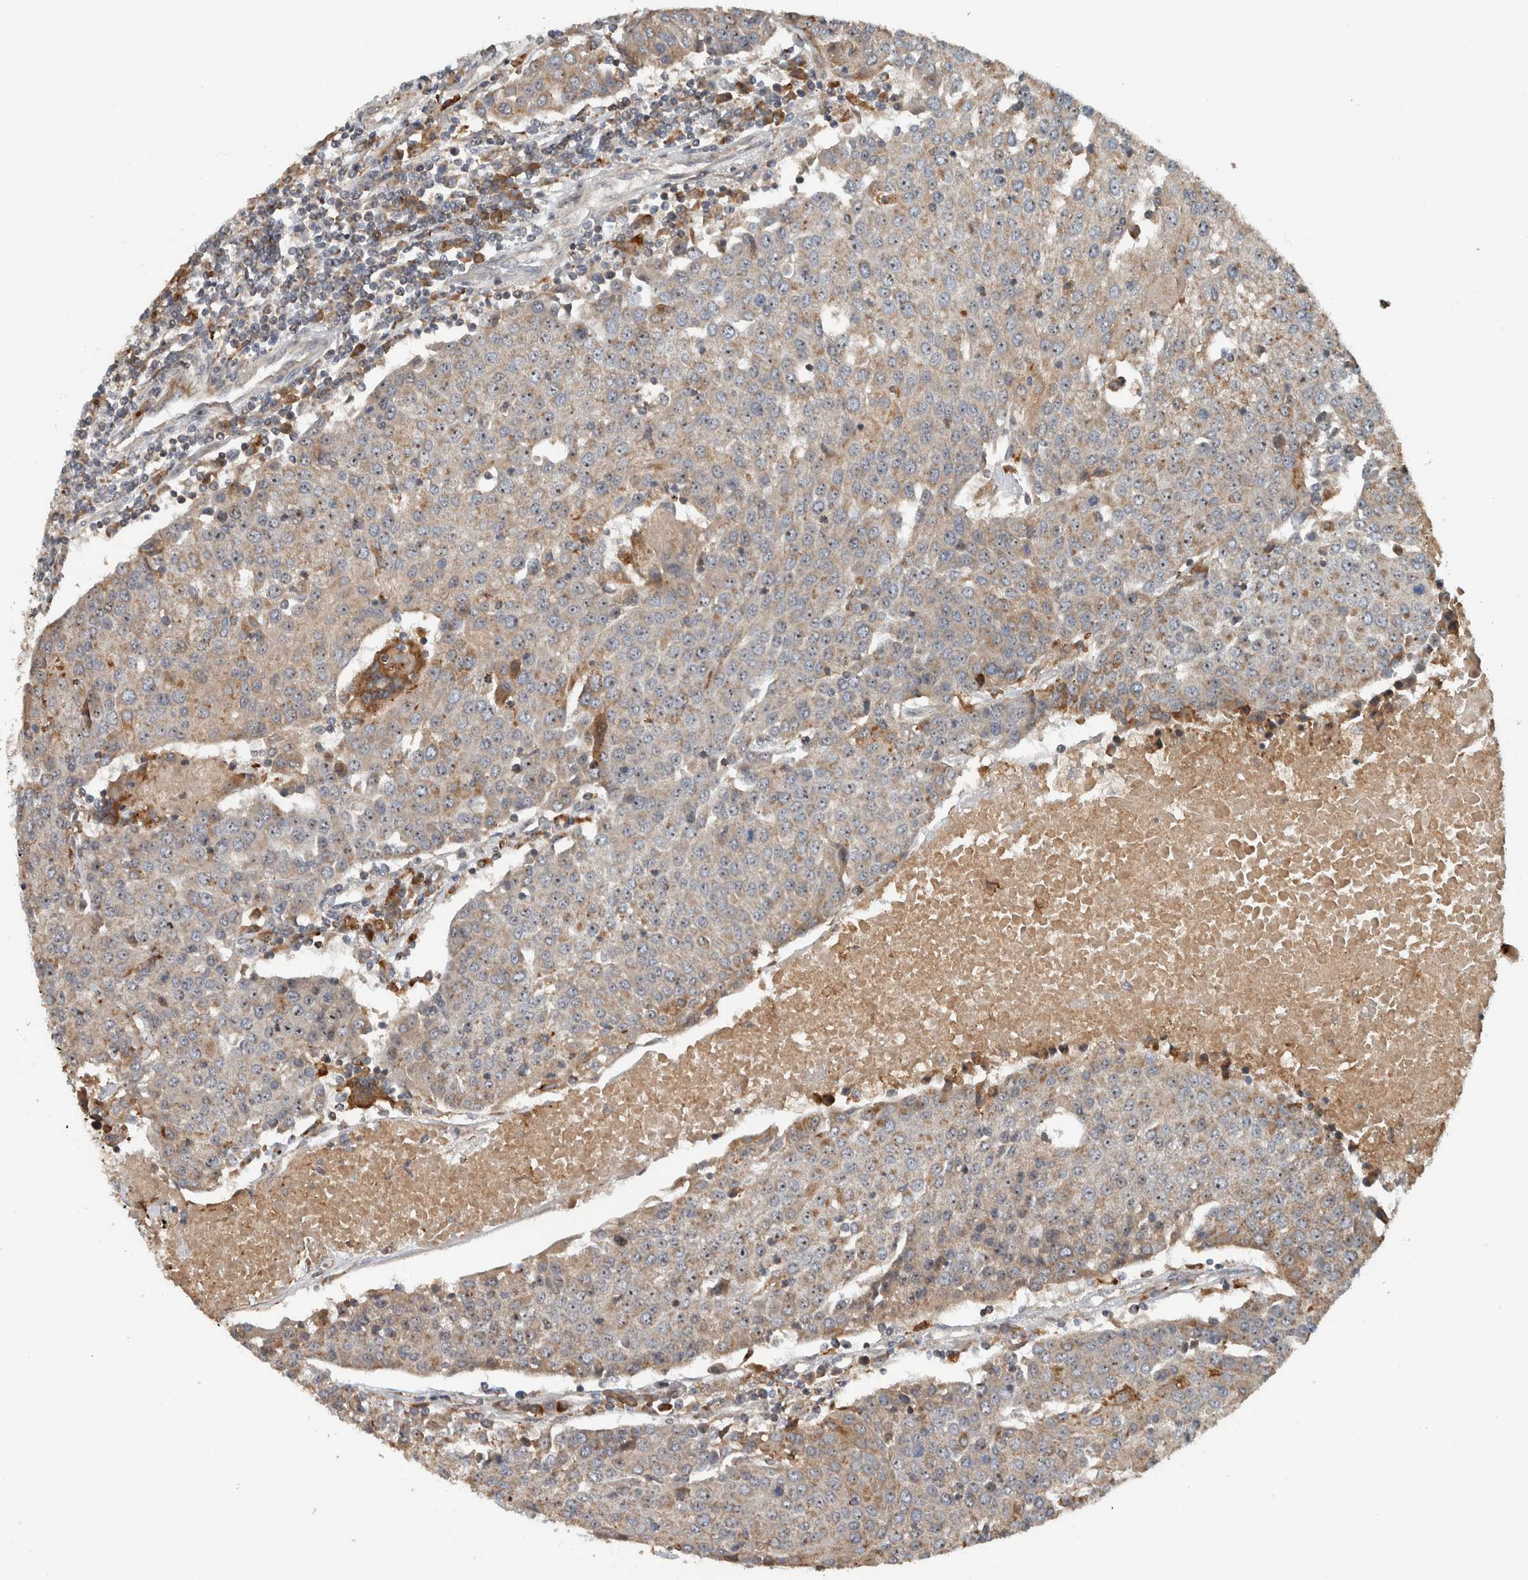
{"staining": {"intensity": "weak", "quantity": ">75%", "location": "cytoplasmic/membranous,nuclear"}, "tissue": "urothelial cancer", "cell_type": "Tumor cells", "image_type": "cancer", "snomed": [{"axis": "morphology", "description": "Urothelial carcinoma, High grade"}, {"axis": "topography", "description": "Urinary bladder"}], "caption": "Immunohistochemical staining of urothelial cancer demonstrates low levels of weak cytoplasmic/membranous and nuclear staining in about >75% of tumor cells. (DAB = brown stain, brightfield microscopy at high magnification).", "gene": "GPR137B", "patient": {"sex": "female", "age": 85}}